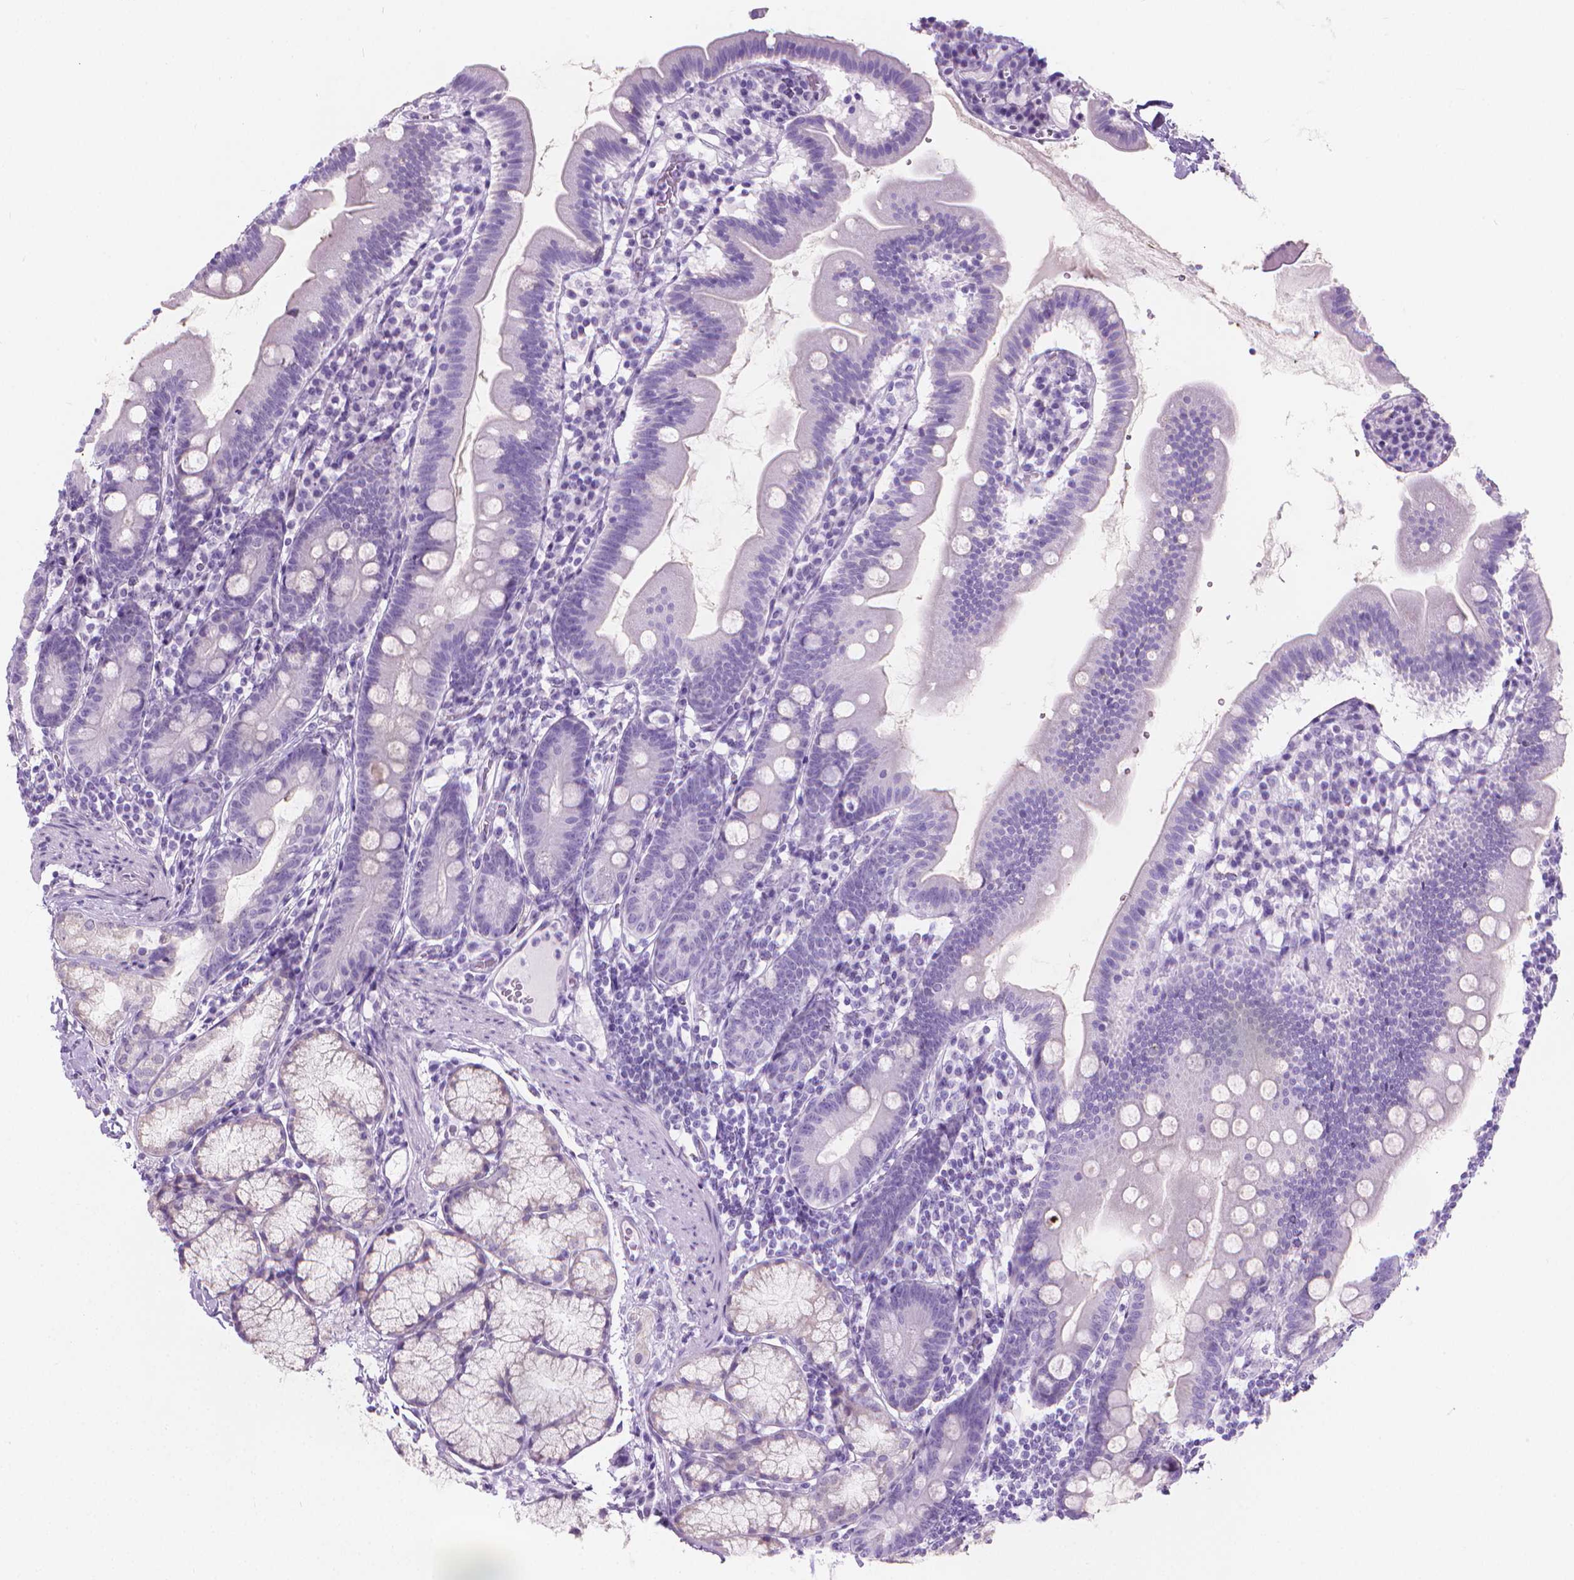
{"staining": {"intensity": "negative", "quantity": "none", "location": "none"}, "tissue": "duodenum", "cell_type": "Glandular cells", "image_type": "normal", "snomed": [{"axis": "morphology", "description": "Normal tissue, NOS"}, {"axis": "topography", "description": "Duodenum"}], "caption": "High power microscopy histopathology image of an IHC histopathology image of normal duodenum, revealing no significant staining in glandular cells.", "gene": "CFAP52", "patient": {"sex": "female", "age": 67}}